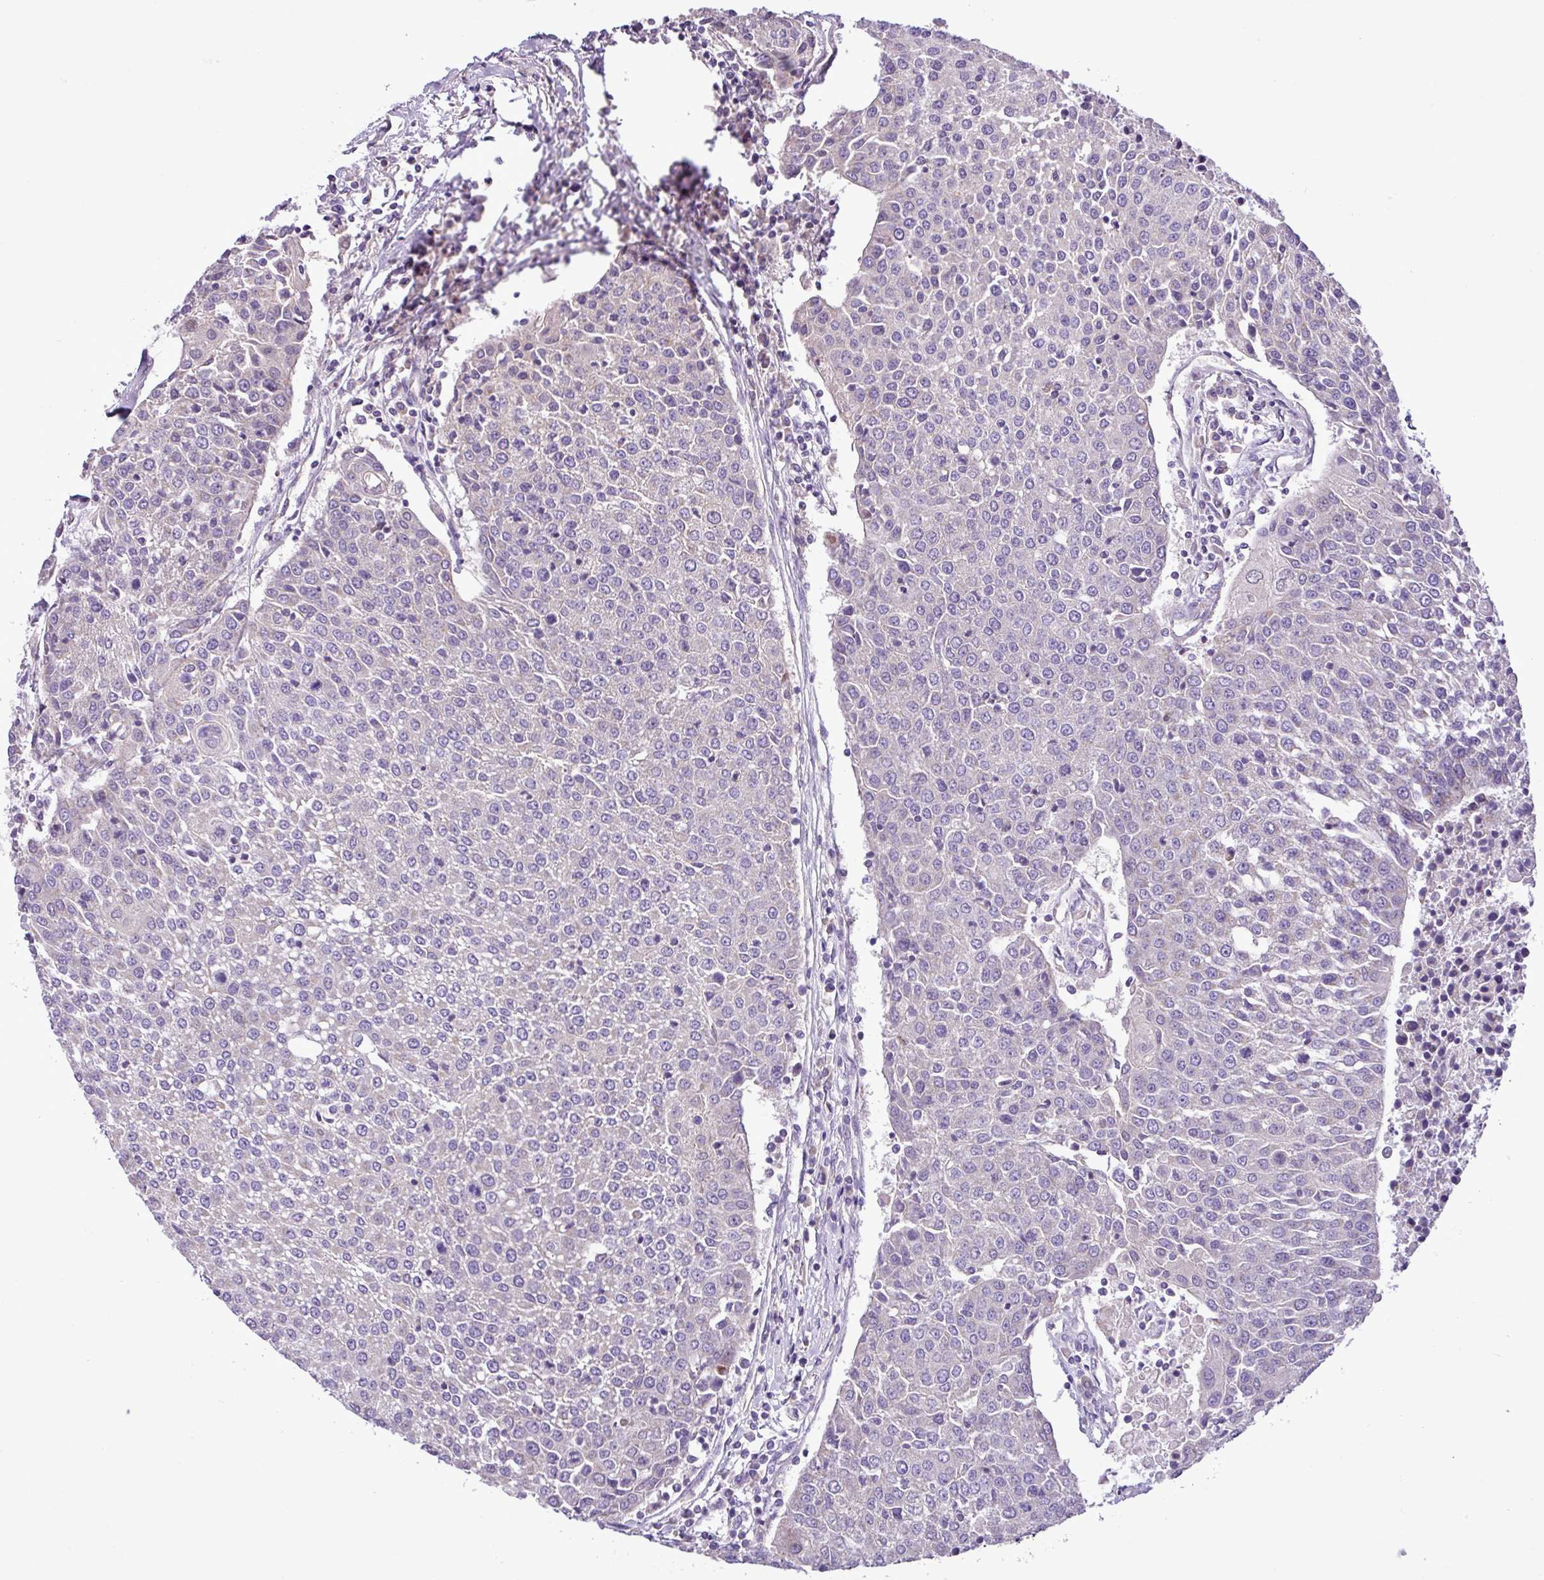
{"staining": {"intensity": "negative", "quantity": "none", "location": "none"}, "tissue": "urothelial cancer", "cell_type": "Tumor cells", "image_type": "cancer", "snomed": [{"axis": "morphology", "description": "Urothelial carcinoma, High grade"}, {"axis": "topography", "description": "Urinary bladder"}], "caption": "Immunohistochemistry (IHC) photomicrograph of neoplastic tissue: human urothelial cancer stained with DAB shows no significant protein staining in tumor cells.", "gene": "FAM183A", "patient": {"sex": "female", "age": 85}}